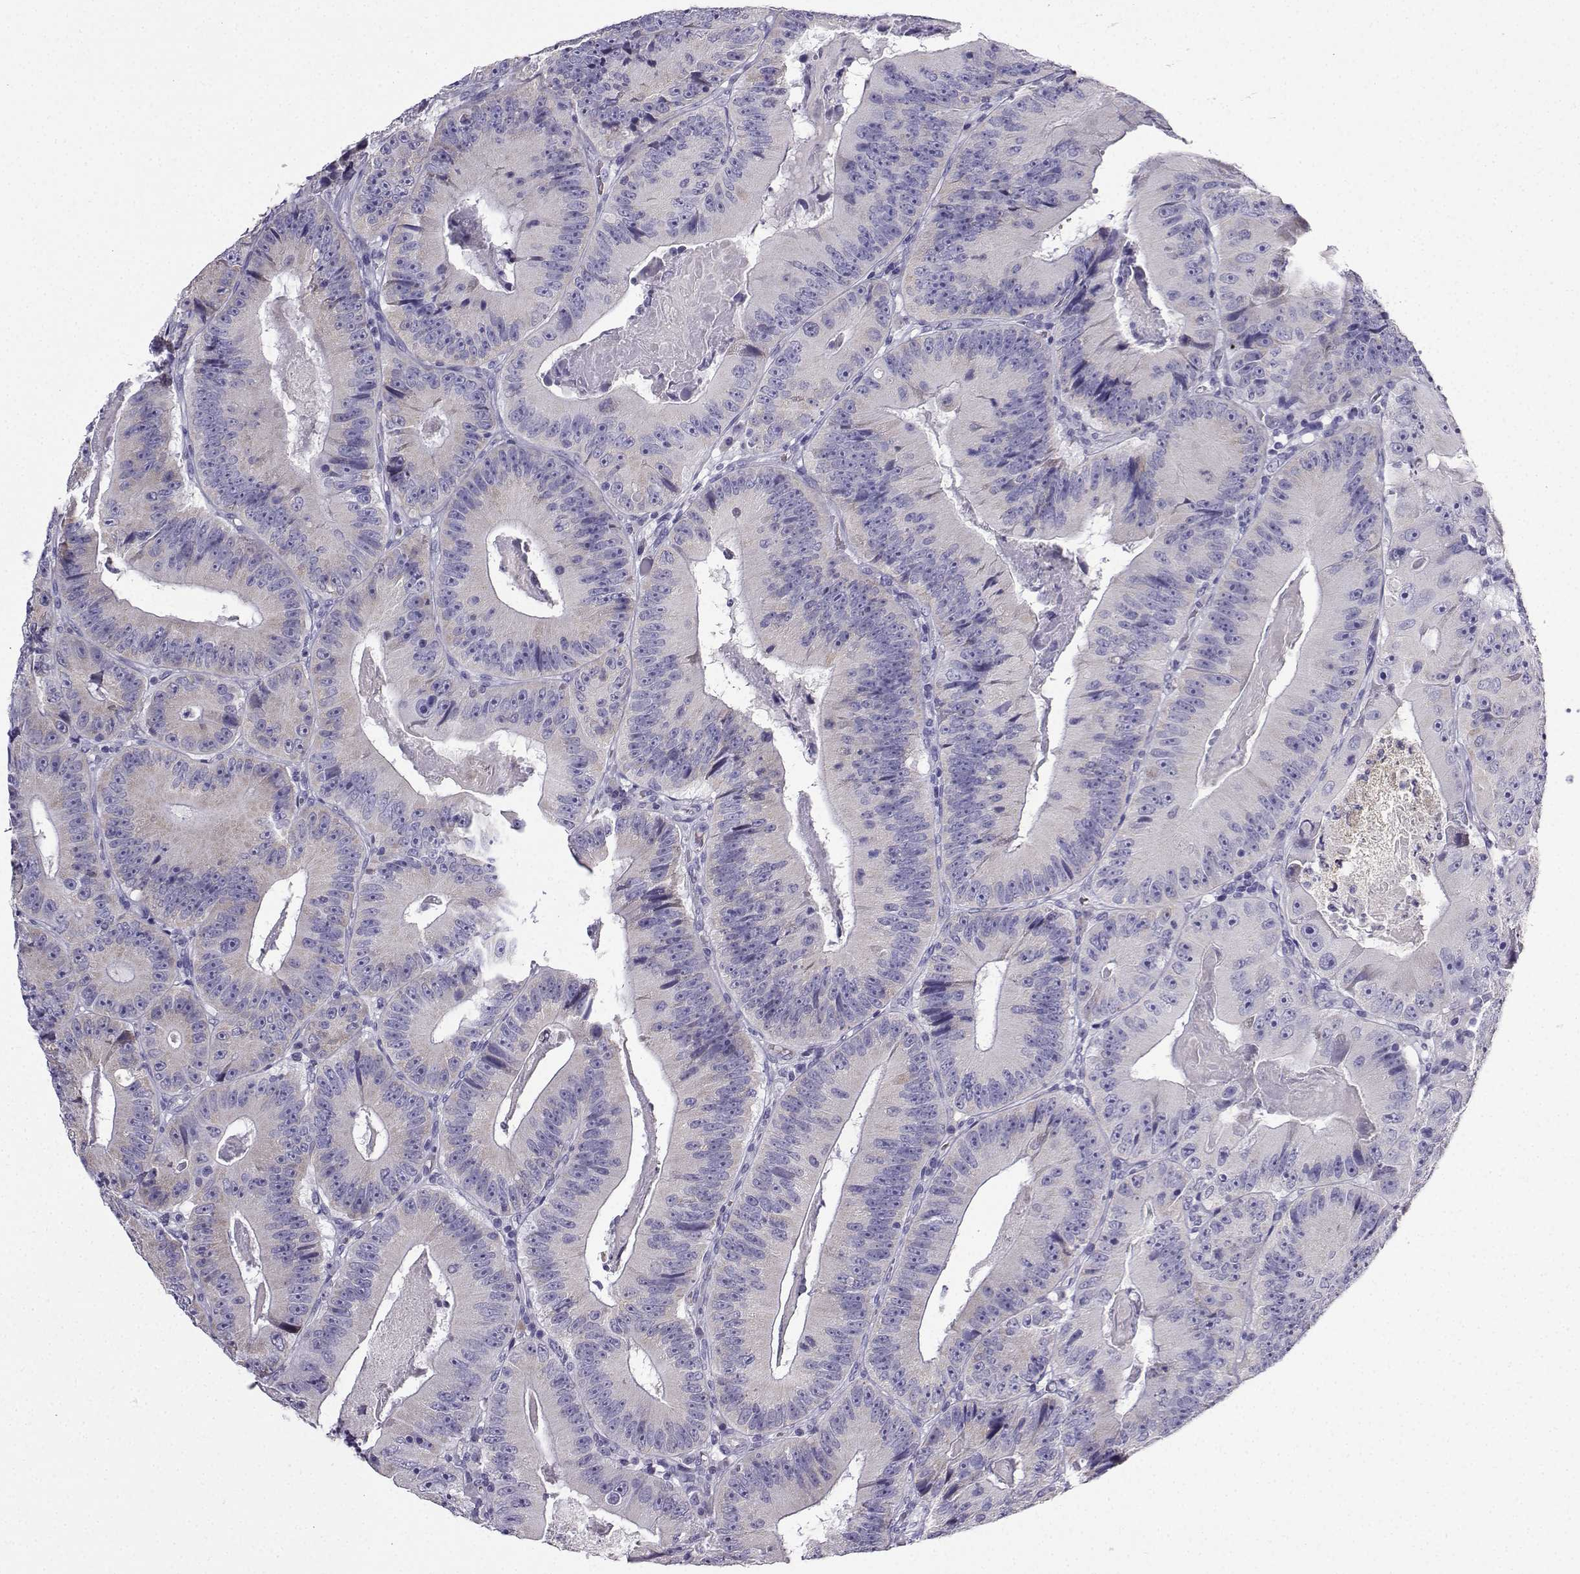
{"staining": {"intensity": "negative", "quantity": "none", "location": "none"}, "tissue": "colorectal cancer", "cell_type": "Tumor cells", "image_type": "cancer", "snomed": [{"axis": "morphology", "description": "Adenocarcinoma, NOS"}, {"axis": "topography", "description": "Colon"}], "caption": "The histopathology image demonstrates no significant staining in tumor cells of colorectal cancer (adenocarcinoma).", "gene": "LINGO1", "patient": {"sex": "female", "age": 86}}